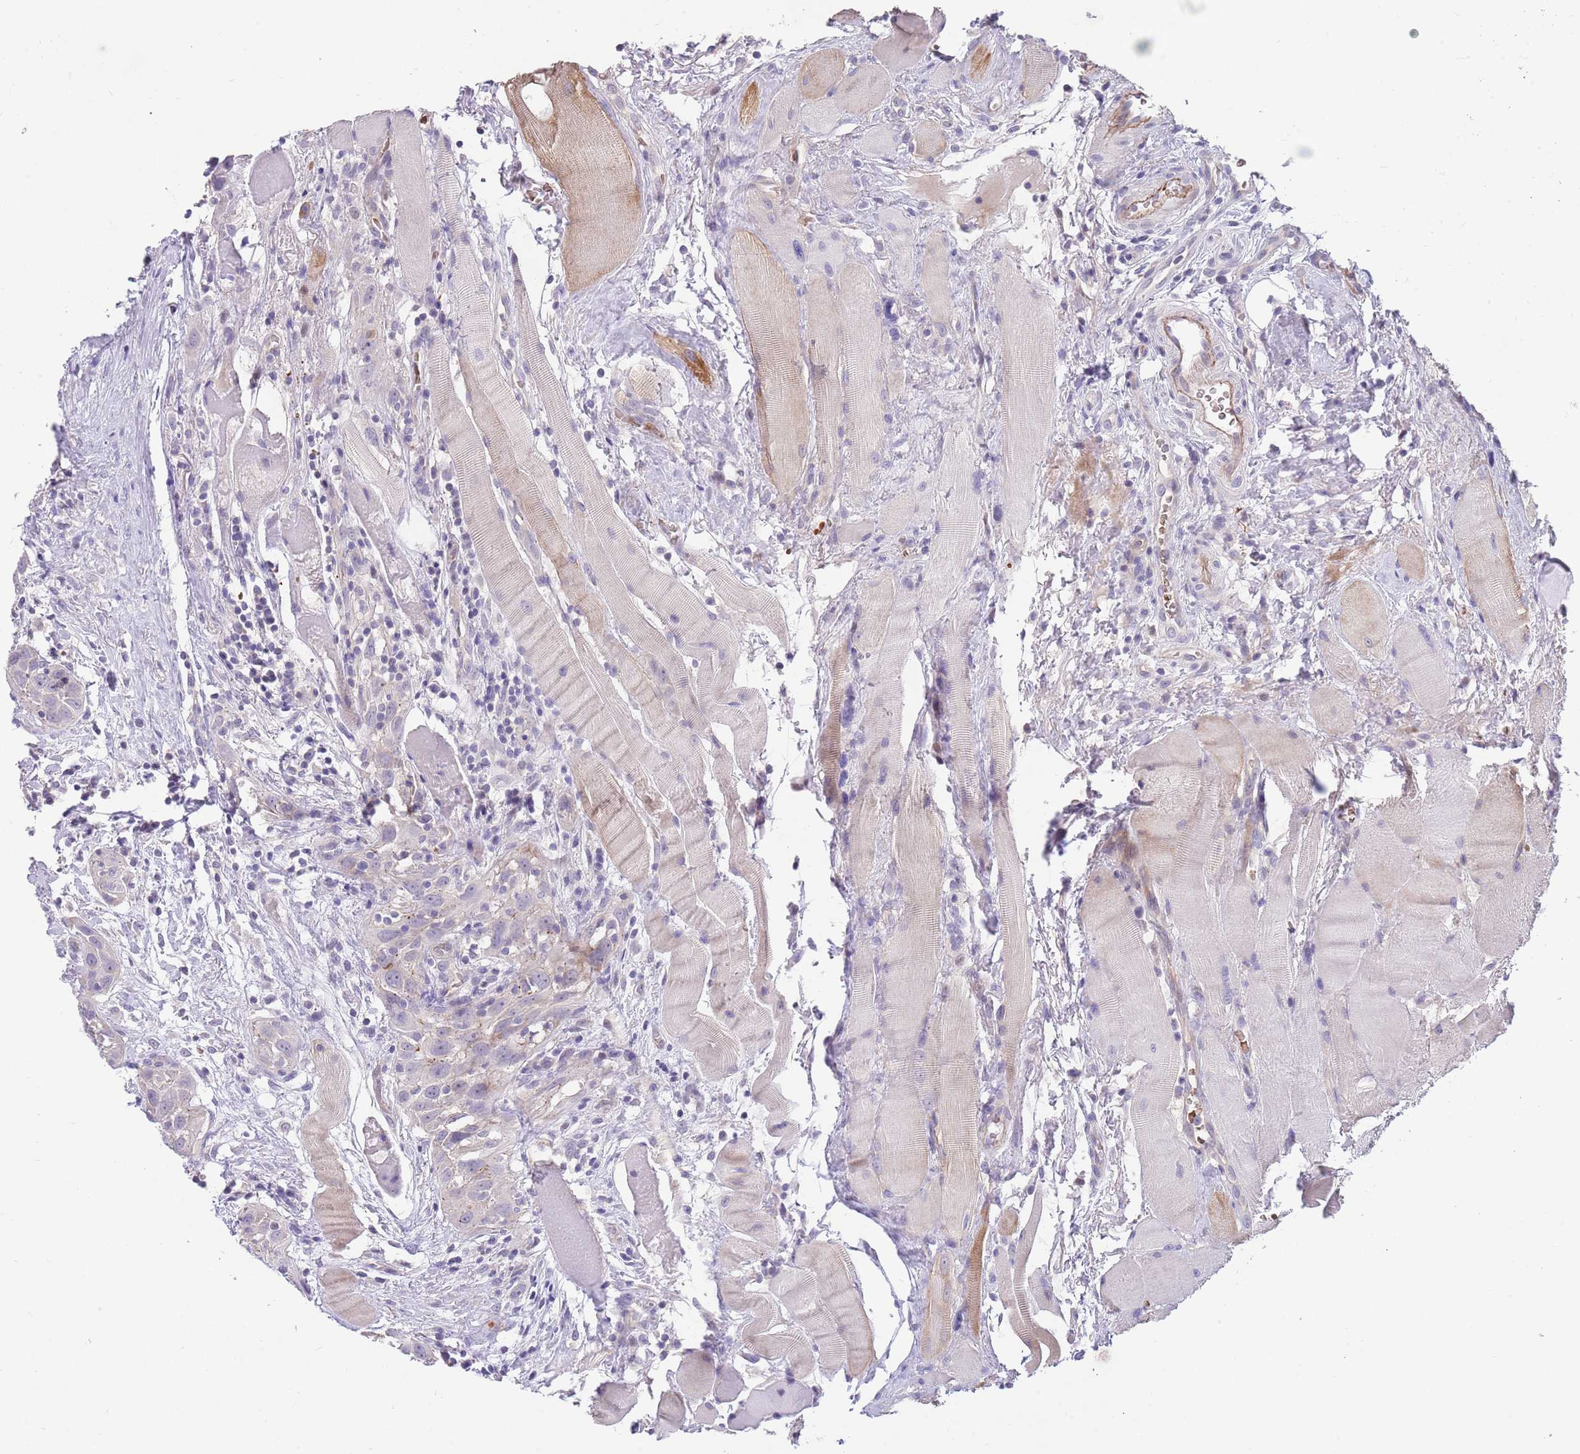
{"staining": {"intensity": "negative", "quantity": "none", "location": "none"}, "tissue": "head and neck cancer", "cell_type": "Tumor cells", "image_type": "cancer", "snomed": [{"axis": "morphology", "description": "Squamous cell carcinoma, NOS"}, {"axis": "topography", "description": "Oral tissue"}, {"axis": "topography", "description": "Head-Neck"}], "caption": "A high-resolution histopathology image shows immunohistochemistry staining of head and neck cancer, which reveals no significant staining in tumor cells.", "gene": "ZNF14", "patient": {"sex": "female", "age": 50}}